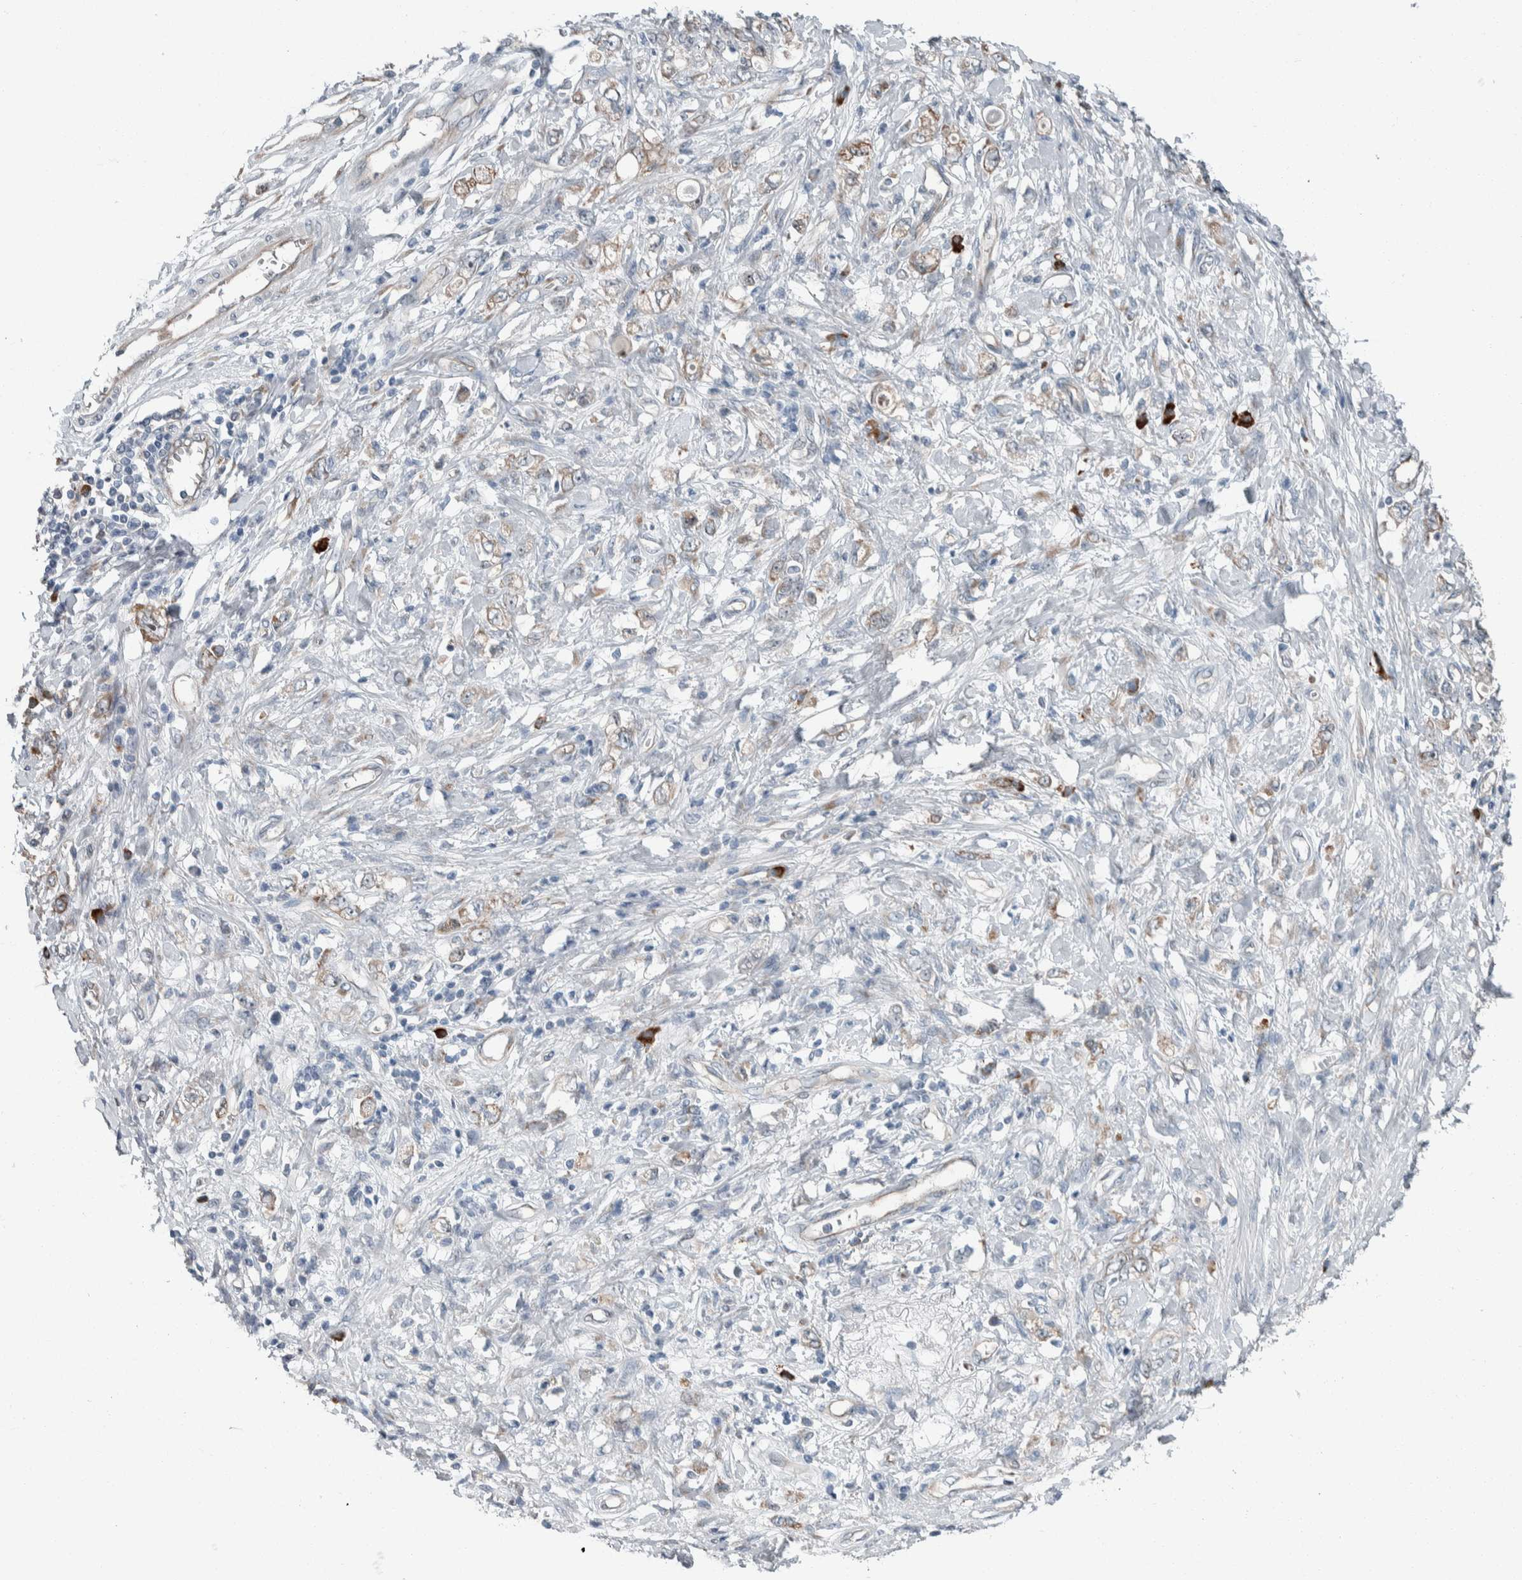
{"staining": {"intensity": "weak", "quantity": "25%-75%", "location": "cytoplasmic/membranous"}, "tissue": "stomach cancer", "cell_type": "Tumor cells", "image_type": "cancer", "snomed": [{"axis": "morphology", "description": "Adenocarcinoma, NOS"}, {"axis": "topography", "description": "Stomach"}], "caption": "Immunohistochemistry (IHC) (DAB (3,3'-diaminobenzidine)) staining of human stomach cancer displays weak cytoplasmic/membranous protein expression in about 25%-75% of tumor cells.", "gene": "USP25", "patient": {"sex": "female", "age": 76}}